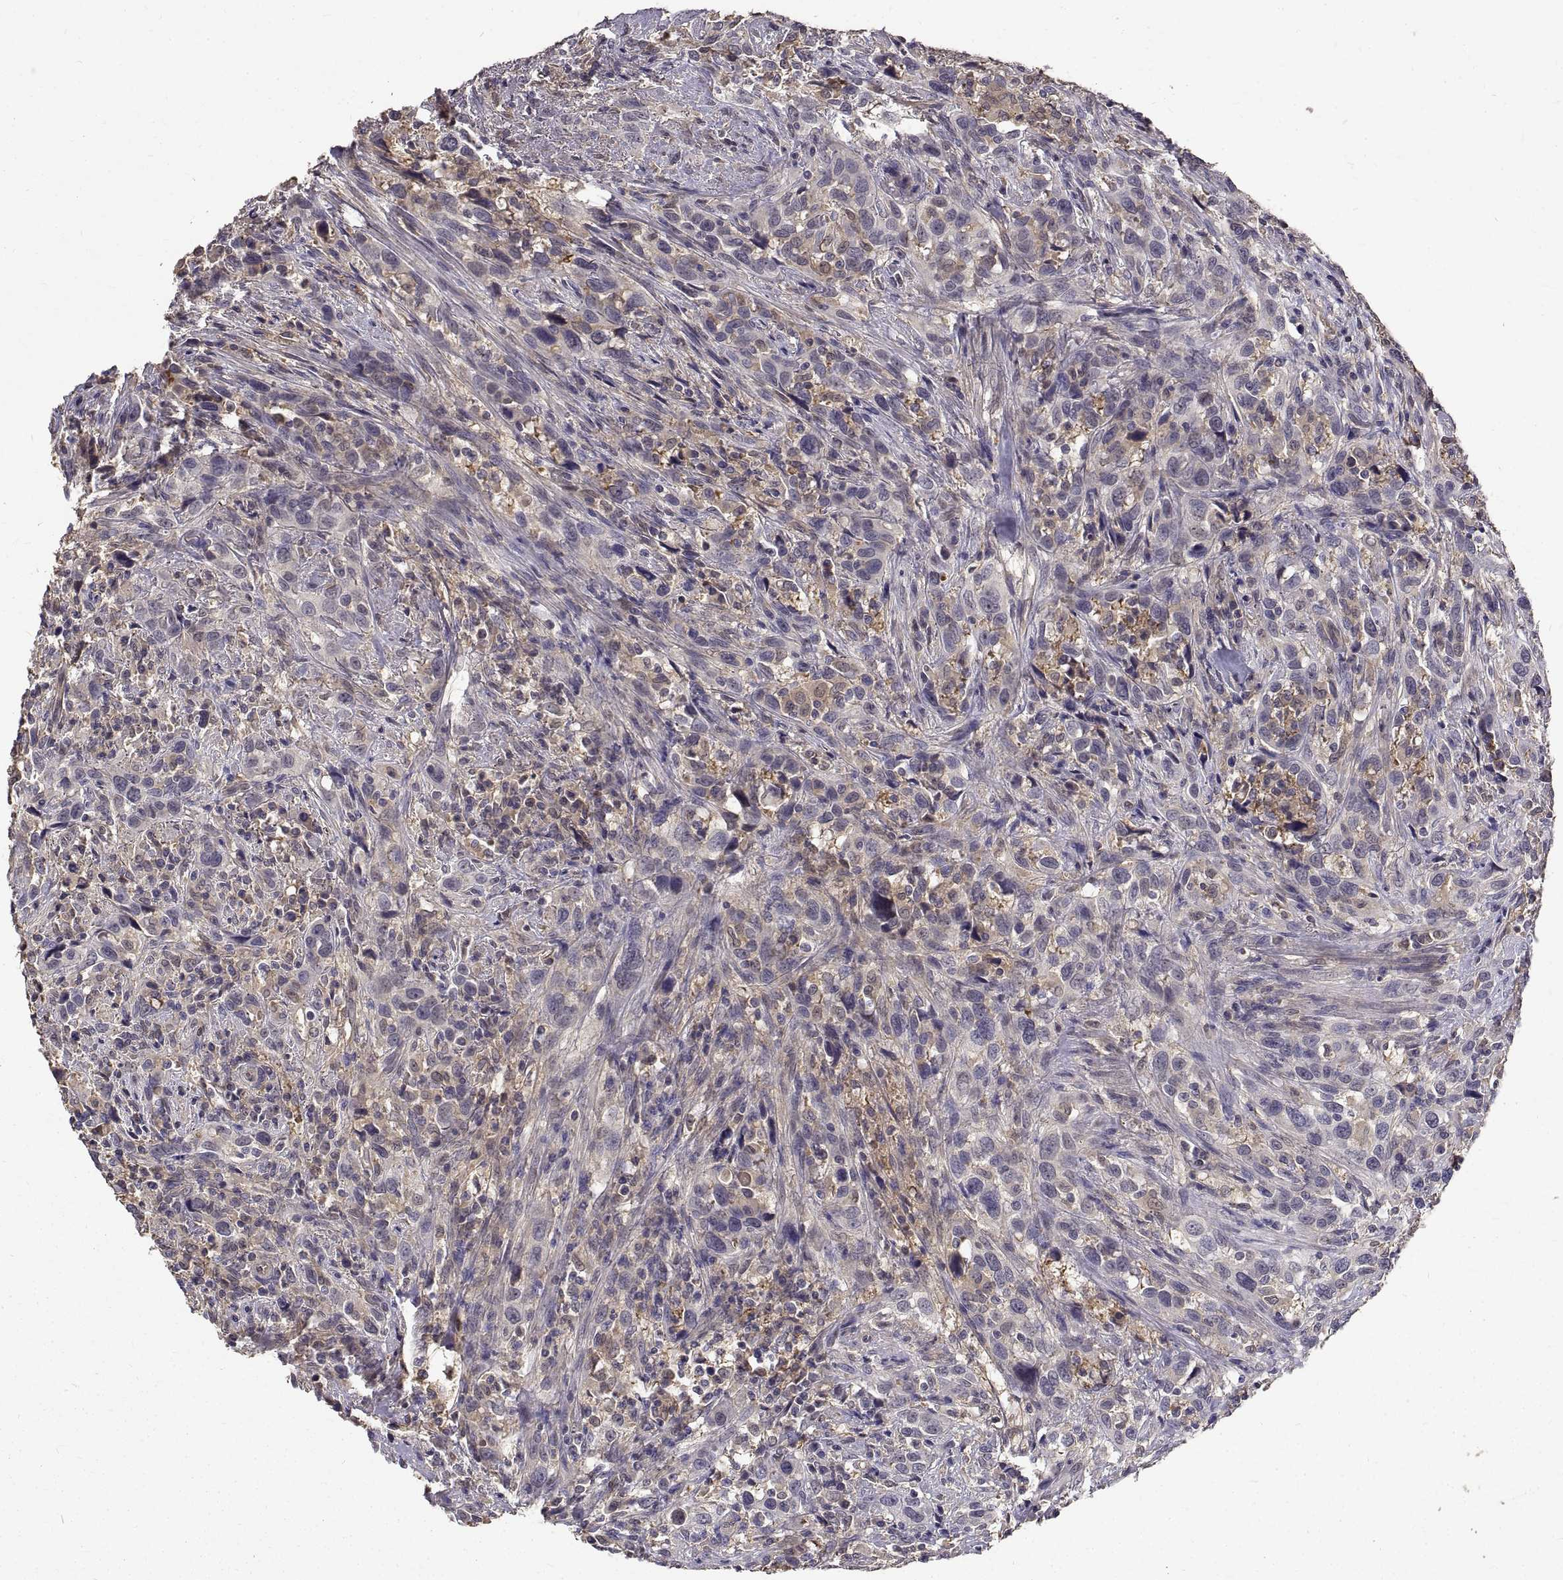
{"staining": {"intensity": "weak", "quantity": "<25%", "location": "cytoplasmic/membranous"}, "tissue": "urothelial cancer", "cell_type": "Tumor cells", "image_type": "cancer", "snomed": [{"axis": "morphology", "description": "Urothelial carcinoma, NOS"}, {"axis": "morphology", "description": "Urothelial carcinoma, High grade"}, {"axis": "topography", "description": "Urinary bladder"}], "caption": "Immunohistochemistry photomicrograph of human transitional cell carcinoma stained for a protein (brown), which shows no staining in tumor cells.", "gene": "PEA15", "patient": {"sex": "female", "age": 64}}